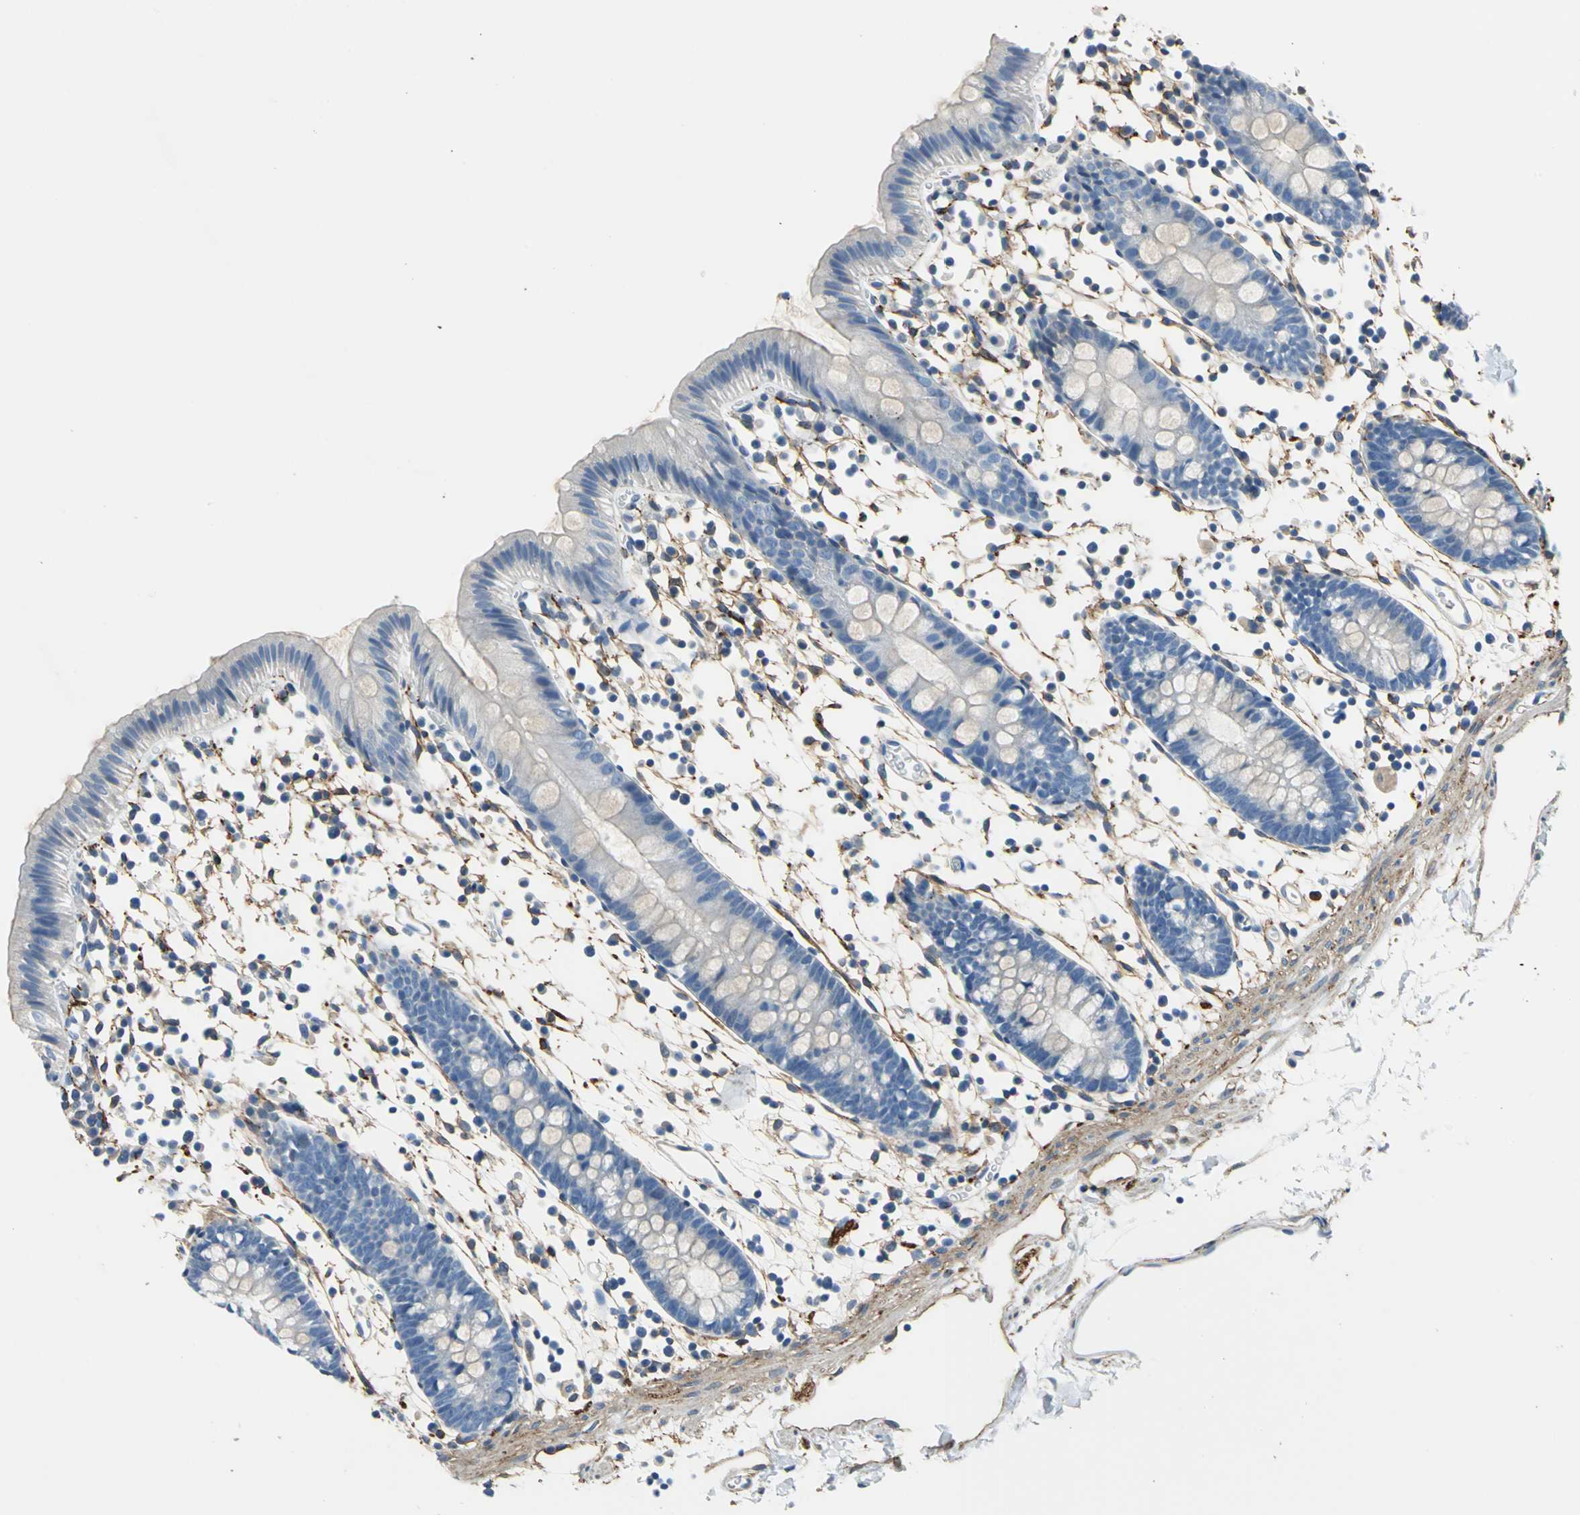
{"staining": {"intensity": "negative", "quantity": "none", "location": "none"}, "tissue": "colon", "cell_type": "Endothelial cells", "image_type": "normal", "snomed": [{"axis": "morphology", "description": "Normal tissue, NOS"}, {"axis": "topography", "description": "Colon"}], "caption": "A micrograph of human colon is negative for staining in endothelial cells. (DAB (3,3'-diaminobenzidine) immunohistochemistry, high magnification).", "gene": "AKAP12", "patient": {"sex": "male", "age": 14}}